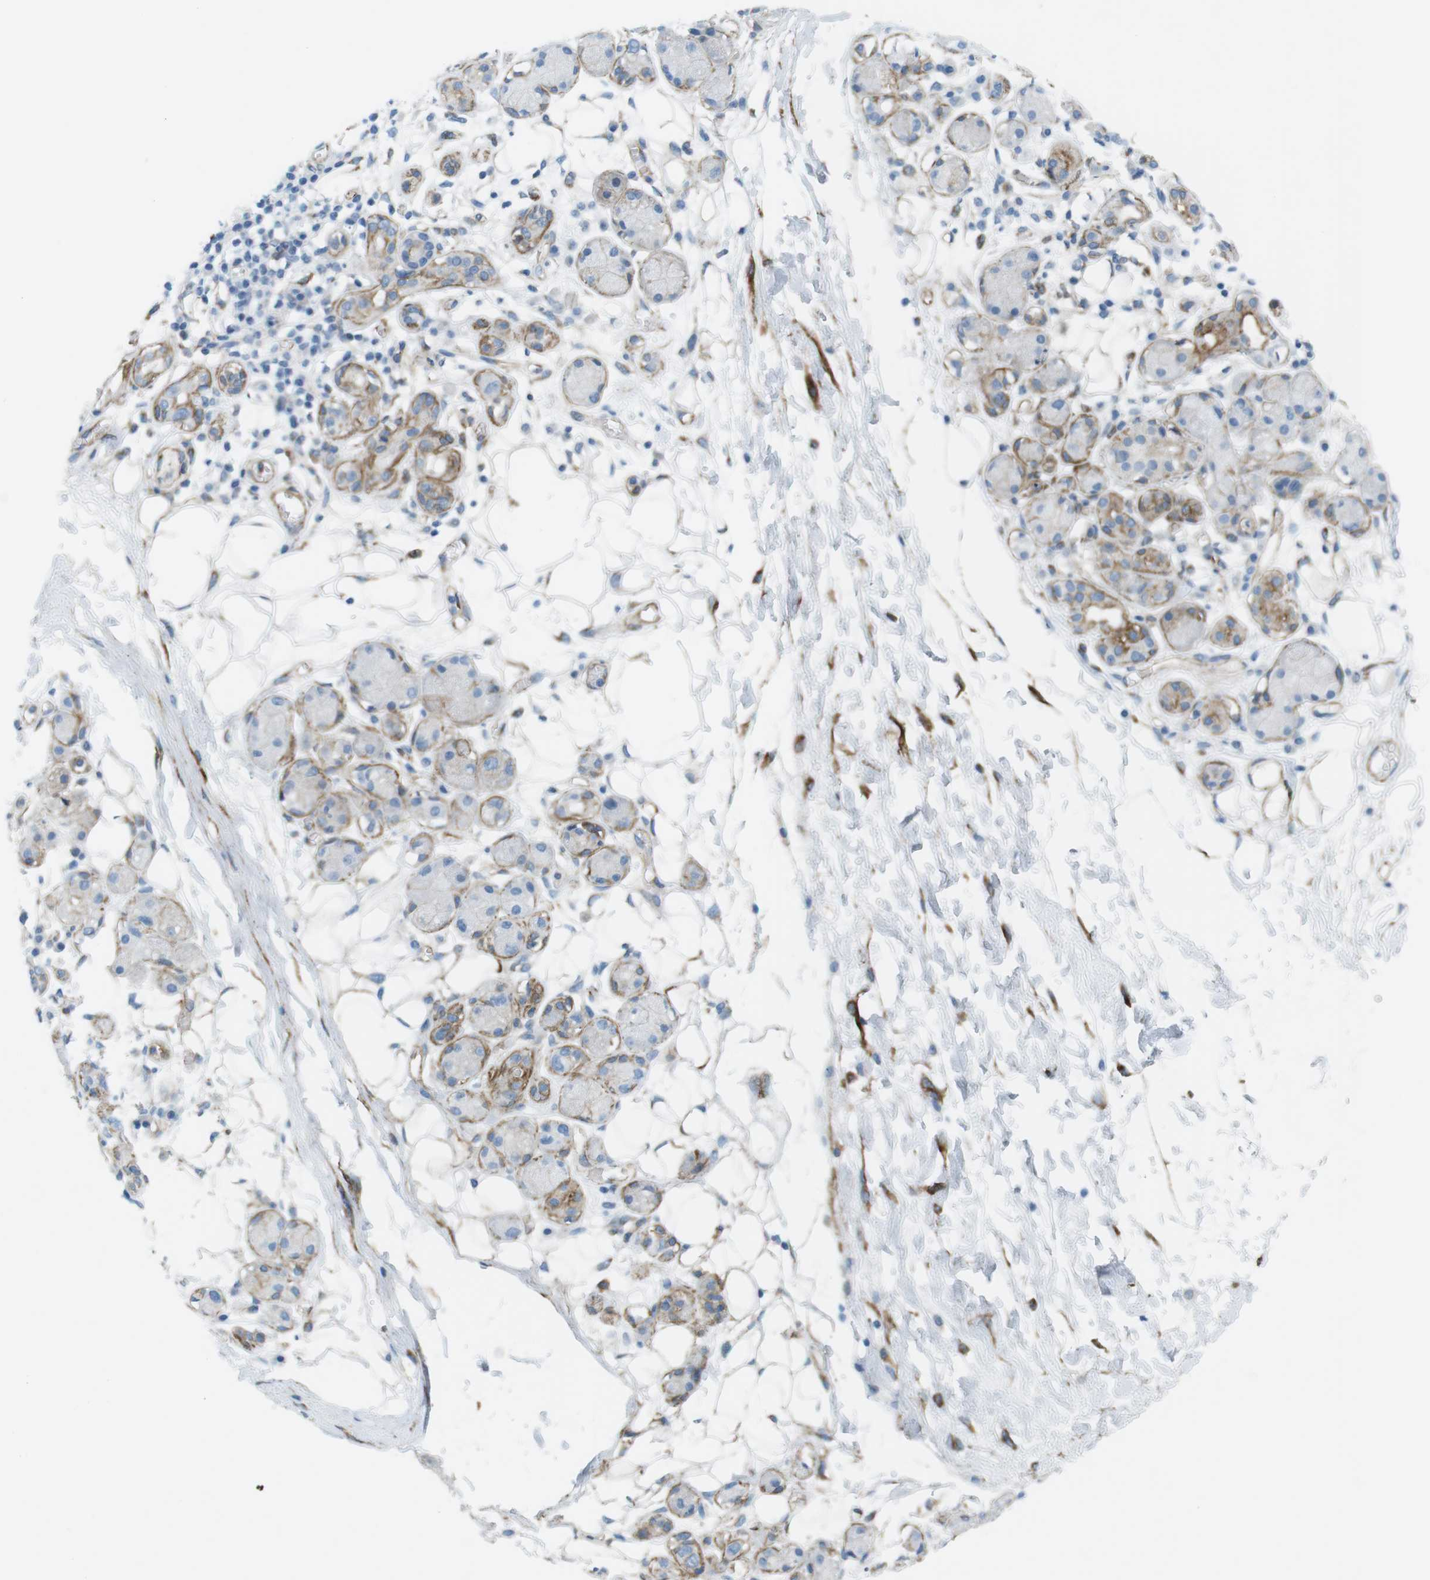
{"staining": {"intensity": "moderate", "quantity": "25%-75%", "location": "cytoplasmic/membranous"}, "tissue": "adipose tissue", "cell_type": "Adipocytes", "image_type": "normal", "snomed": [{"axis": "morphology", "description": "Normal tissue, NOS"}, {"axis": "morphology", "description": "Inflammation, NOS"}, {"axis": "topography", "description": "Vascular tissue"}, {"axis": "topography", "description": "Salivary gland"}], "caption": "A photomicrograph of human adipose tissue stained for a protein exhibits moderate cytoplasmic/membranous brown staining in adipocytes. The staining was performed using DAB to visualize the protein expression in brown, while the nuclei were stained in blue with hematoxylin (Magnification: 20x).", "gene": "MYH9", "patient": {"sex": "female", "age": 75}}